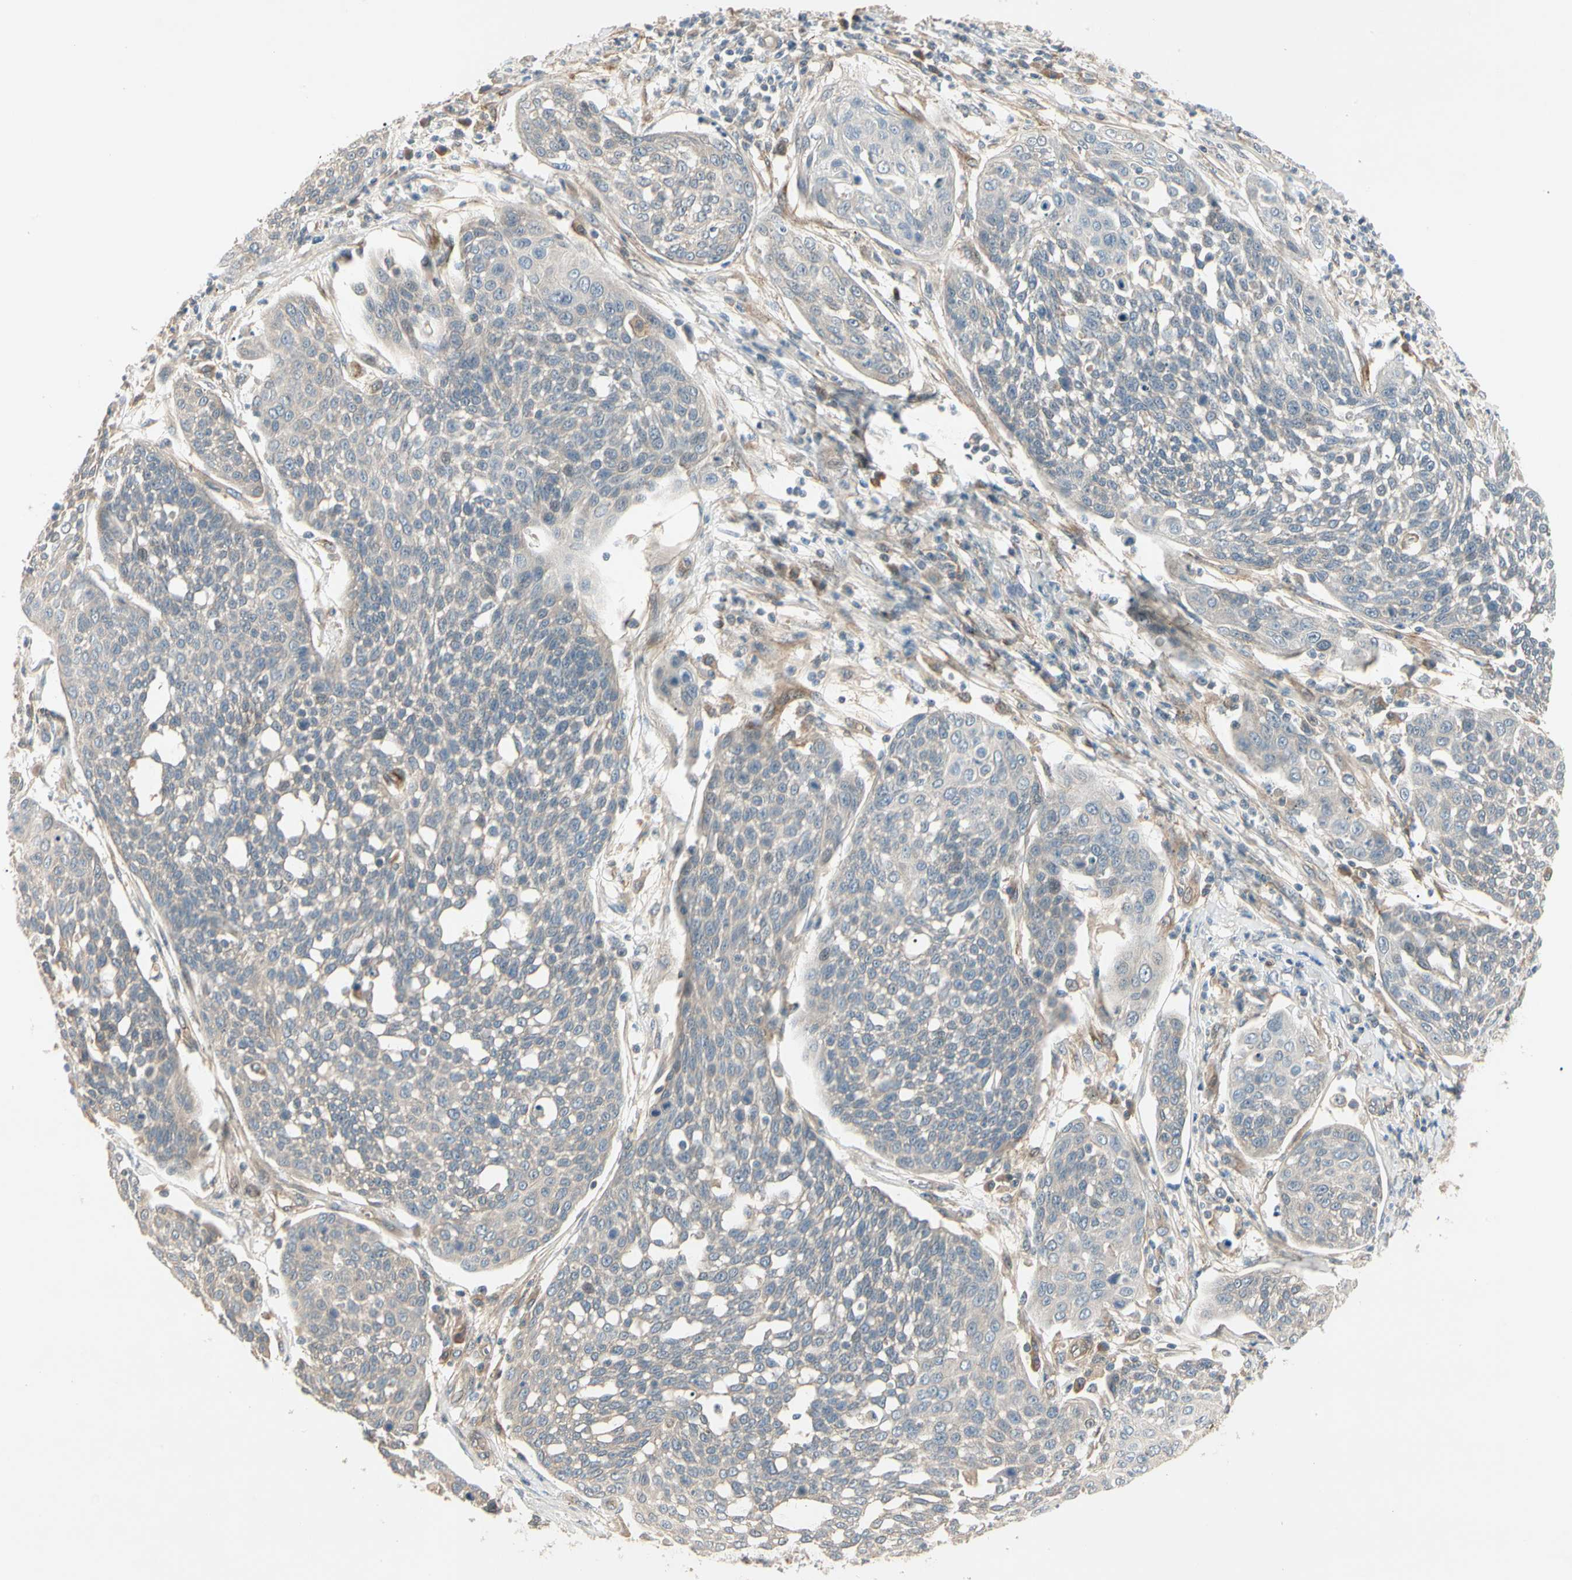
{"staining": {"intensity": "weak", "quantity": ">75%", "location": "cytoplasmic/membranous"}, "tissue": "cervical cancer", "cell_type": "Tumor cells", "image_type": "cancer", "snomed": [{"axis": "morphology", "description": "Squamous cell carcinoma, NOS"}, {"axis": "topography", "description": "Cervix"}], "caption": "A brown stain highlights weak cytoplasmic/membranous staining of a protein in cervical cancer tumor cells.", "gene": "F2R", "patient": {"sex": "female", "age": 34}}